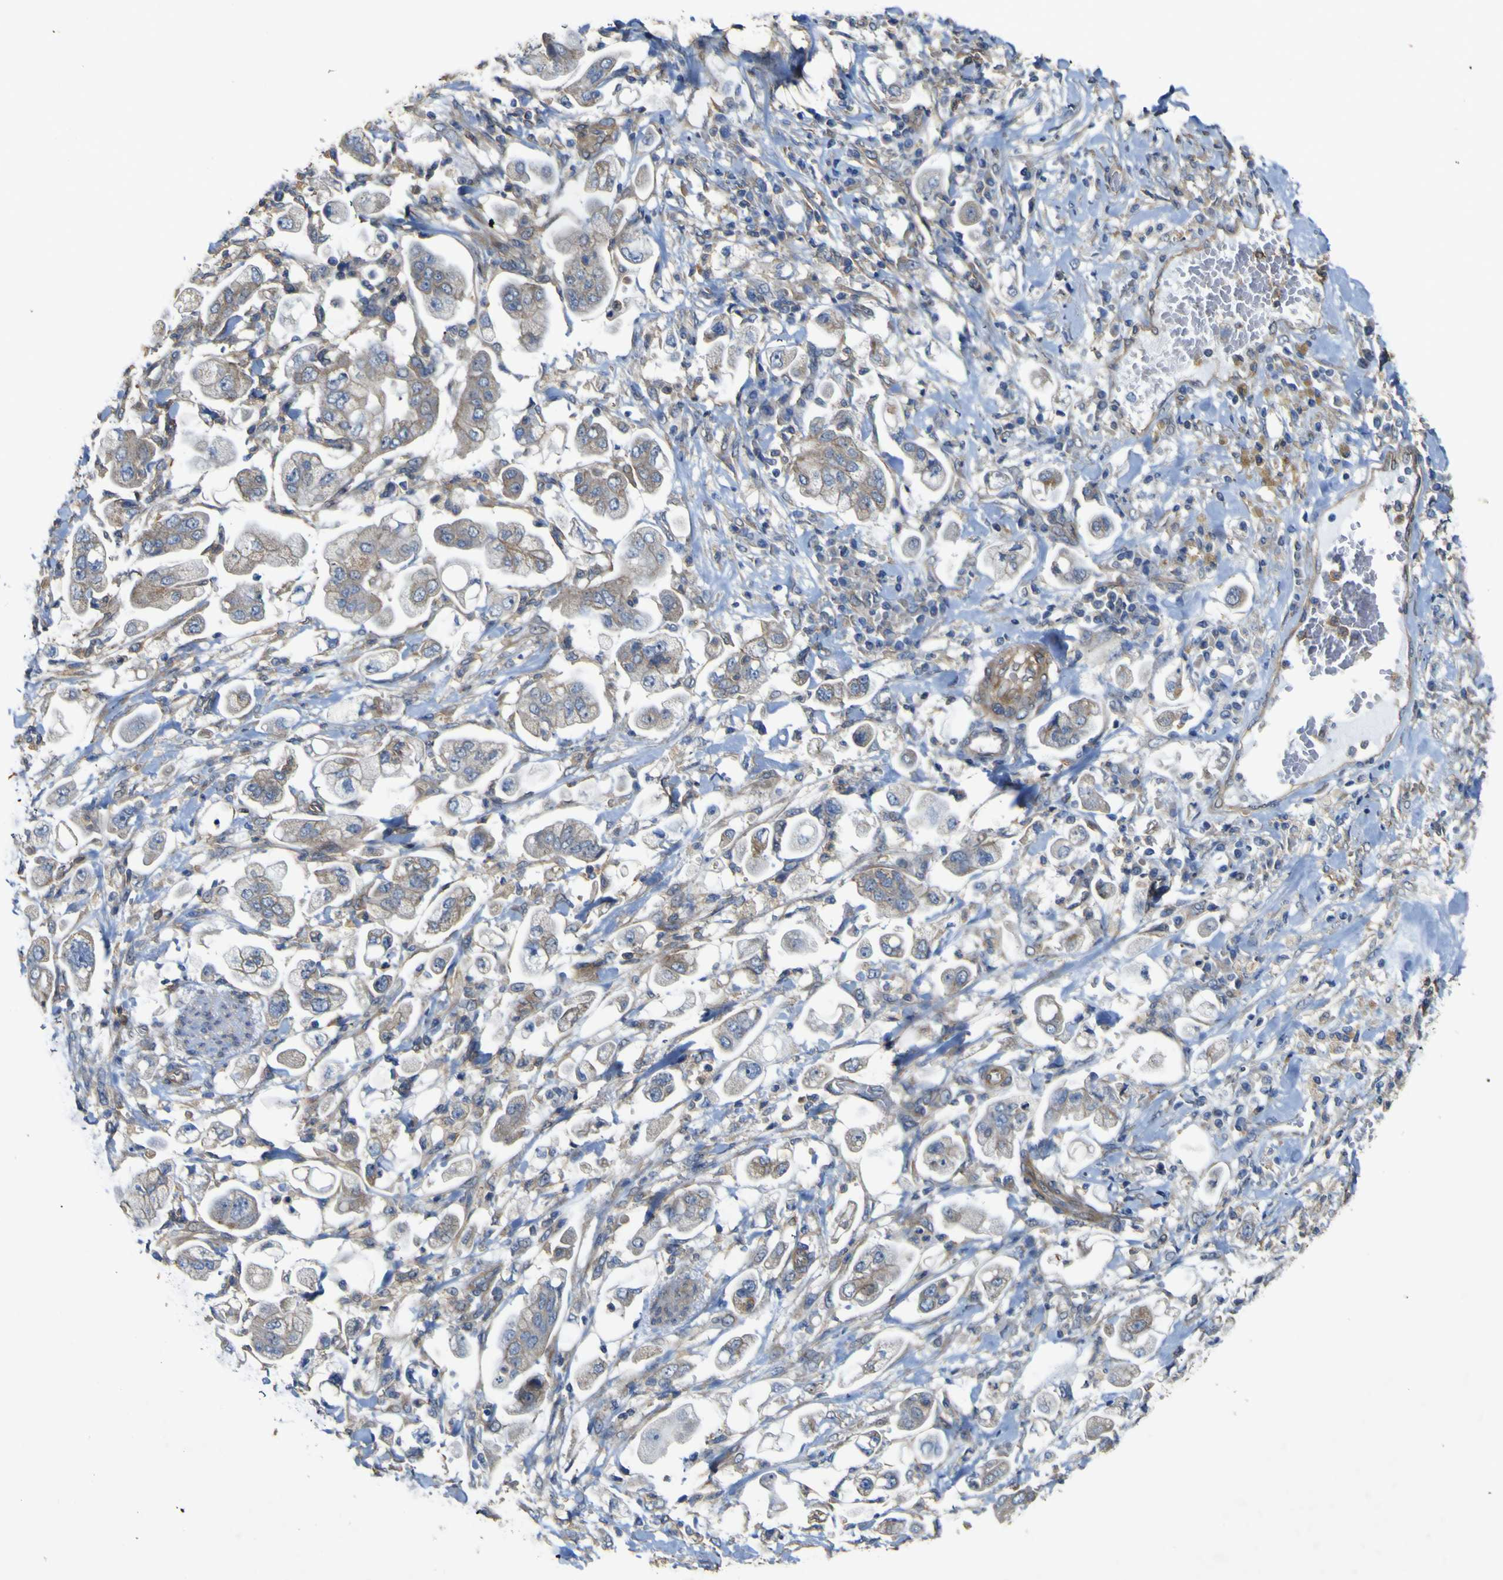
{"staining": {"intensity": "weak", "quantity": ">75%", "location": "cytoplasmic/membranous"}, "tissue": "stomach cancer", "cell_type": "Tumor cells", "image_type": "cancer", "snomed": [{"axis": "morphology", "description": "Adenocarcinoma, NOS"}, {"axis": "topography", "description": "Stomach"}], "caption": "Tumor cells display weak cytoplasmic/membranous staining in approximately >75% of cells in stomach cancer.", "gene": "TNFSF15", "patient": {"sex": "male", "age": 62}}